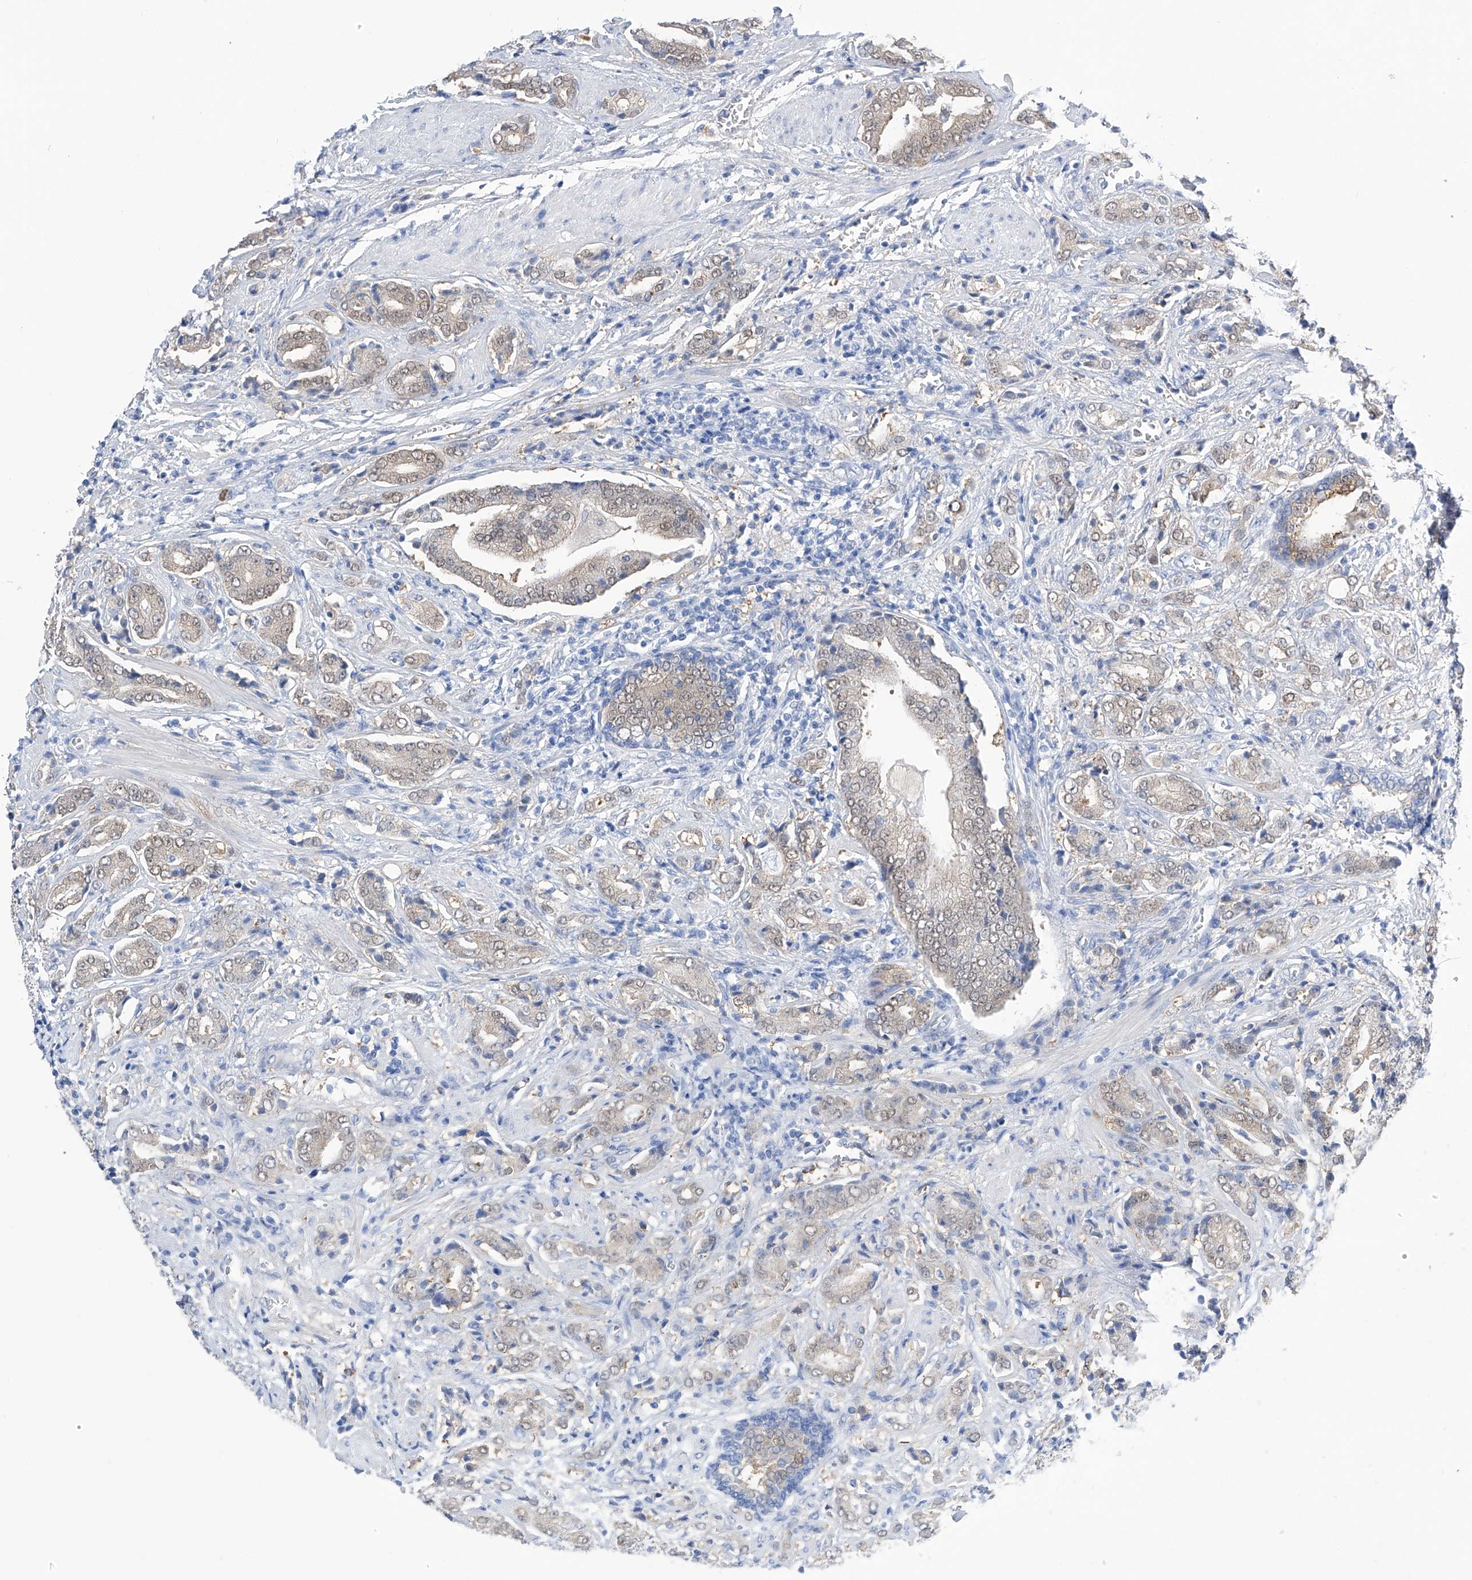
{"staining": {"intensity": "weak", "quantity": "25%-75%", "location": "cytoplasmic/membranous,nuclear"}, "tissue": "prostate cancer", "cell_type": "Tumor cells", "image_type": "cancer", "snomed": [{"axis": "morphology", "description": "Adenocarcinoma, High grade"}, {"axis": "topography", "description": "Prostate"}], "caption": "High-power microscopy captured an immunohistochemistry (IHC) image of prostate high-grade adenocarcinoma, revealing weak cytoplasmic/membranous and nuclear expression in about 25%-75% of tumor cells.", "gene": "PGM3", "patient": {"sex": "male", "age": 57}}